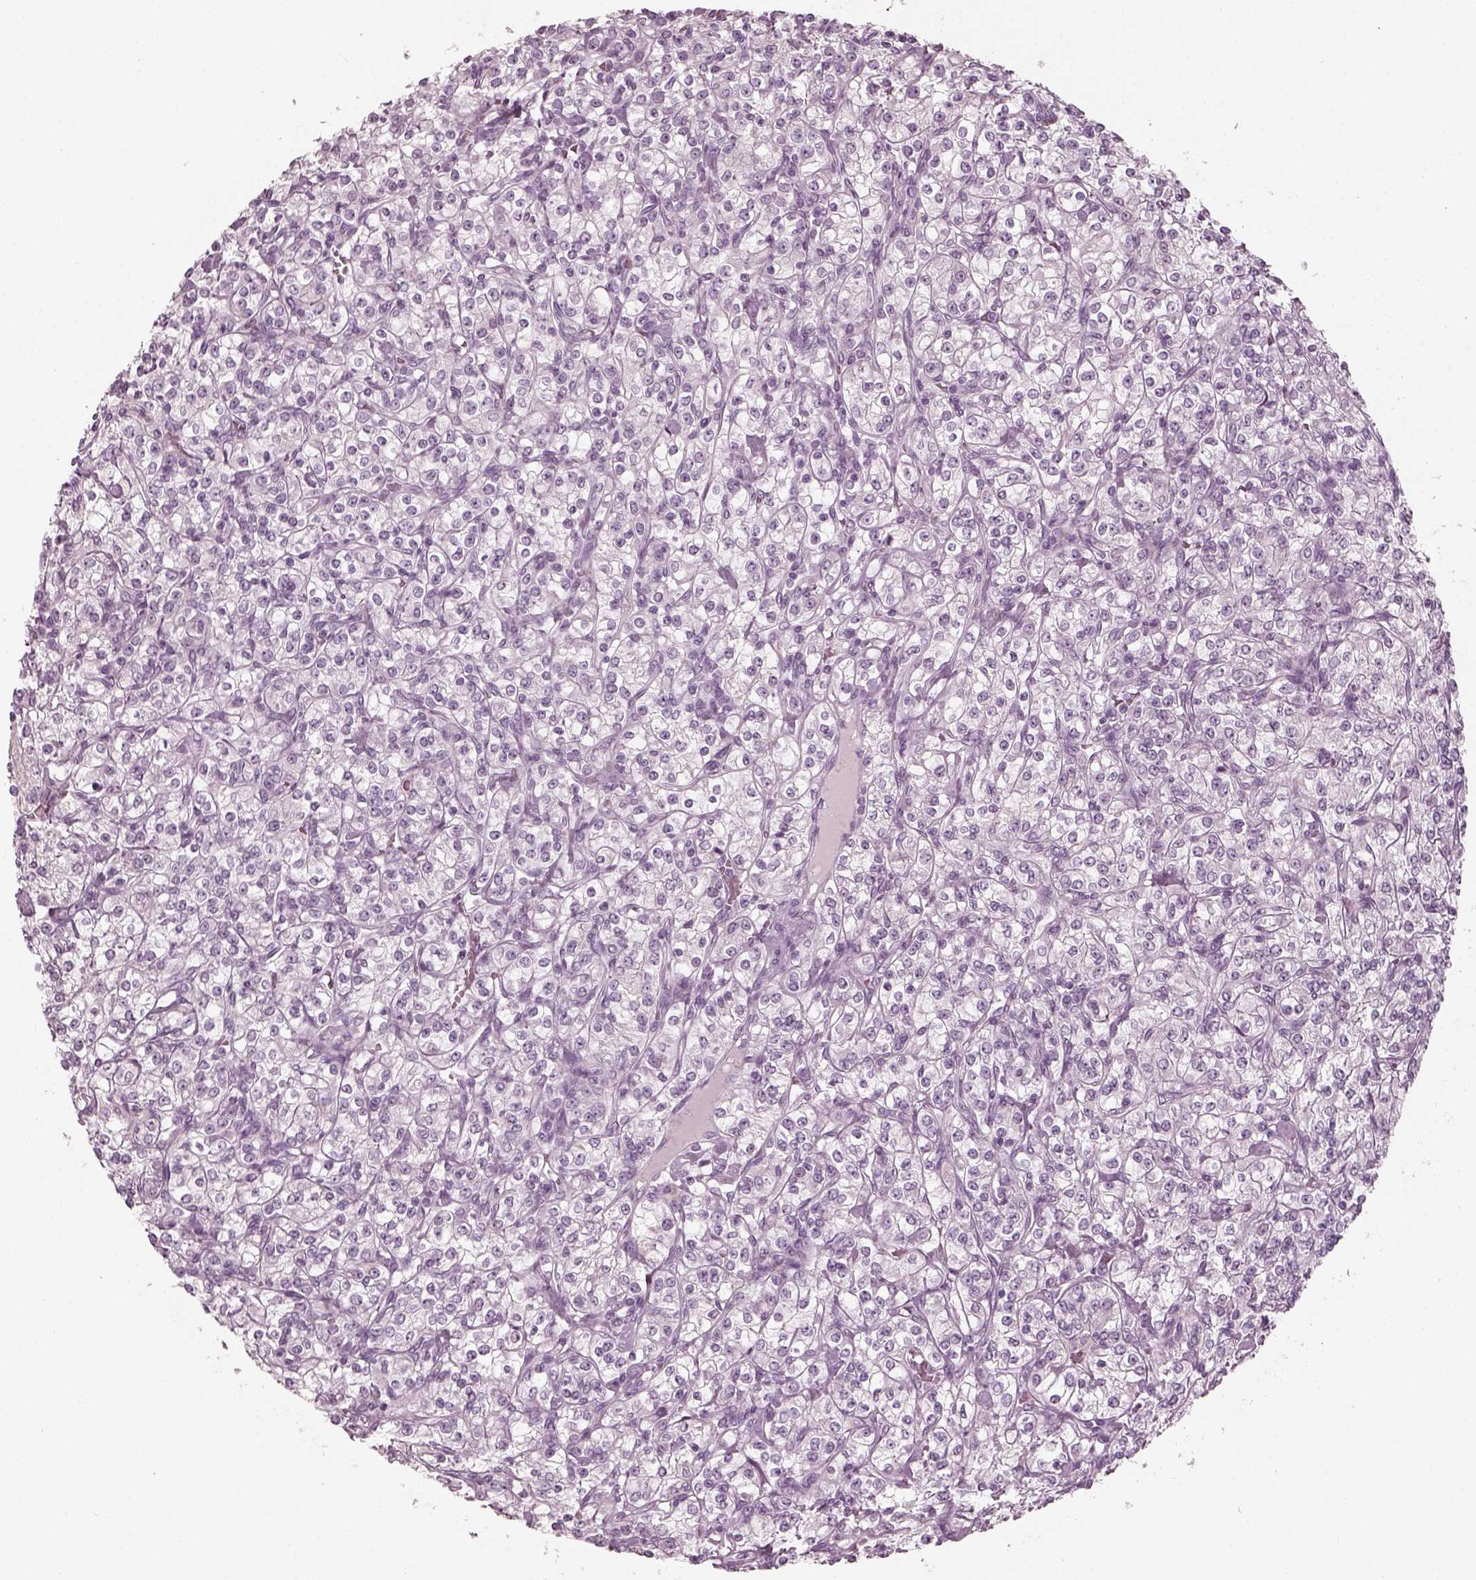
{"staining": {"intensity": "negative", "quantity": "none", "location": "none"}, "tissue": "renal cancer", "cell_type": "Tumor cells", "image_type": "cancer", "snomed": [{"axis": "morphology", "description": "Adenocarcinoma, NOS"}, {"axis": "topography", "description": "Kidney"}], "caption": "Tumor cells show no significant staining in renal cancer (adenocarcinoma).", "gene": "CNTN1", "patient": {"sex": "male", "age": 77}}